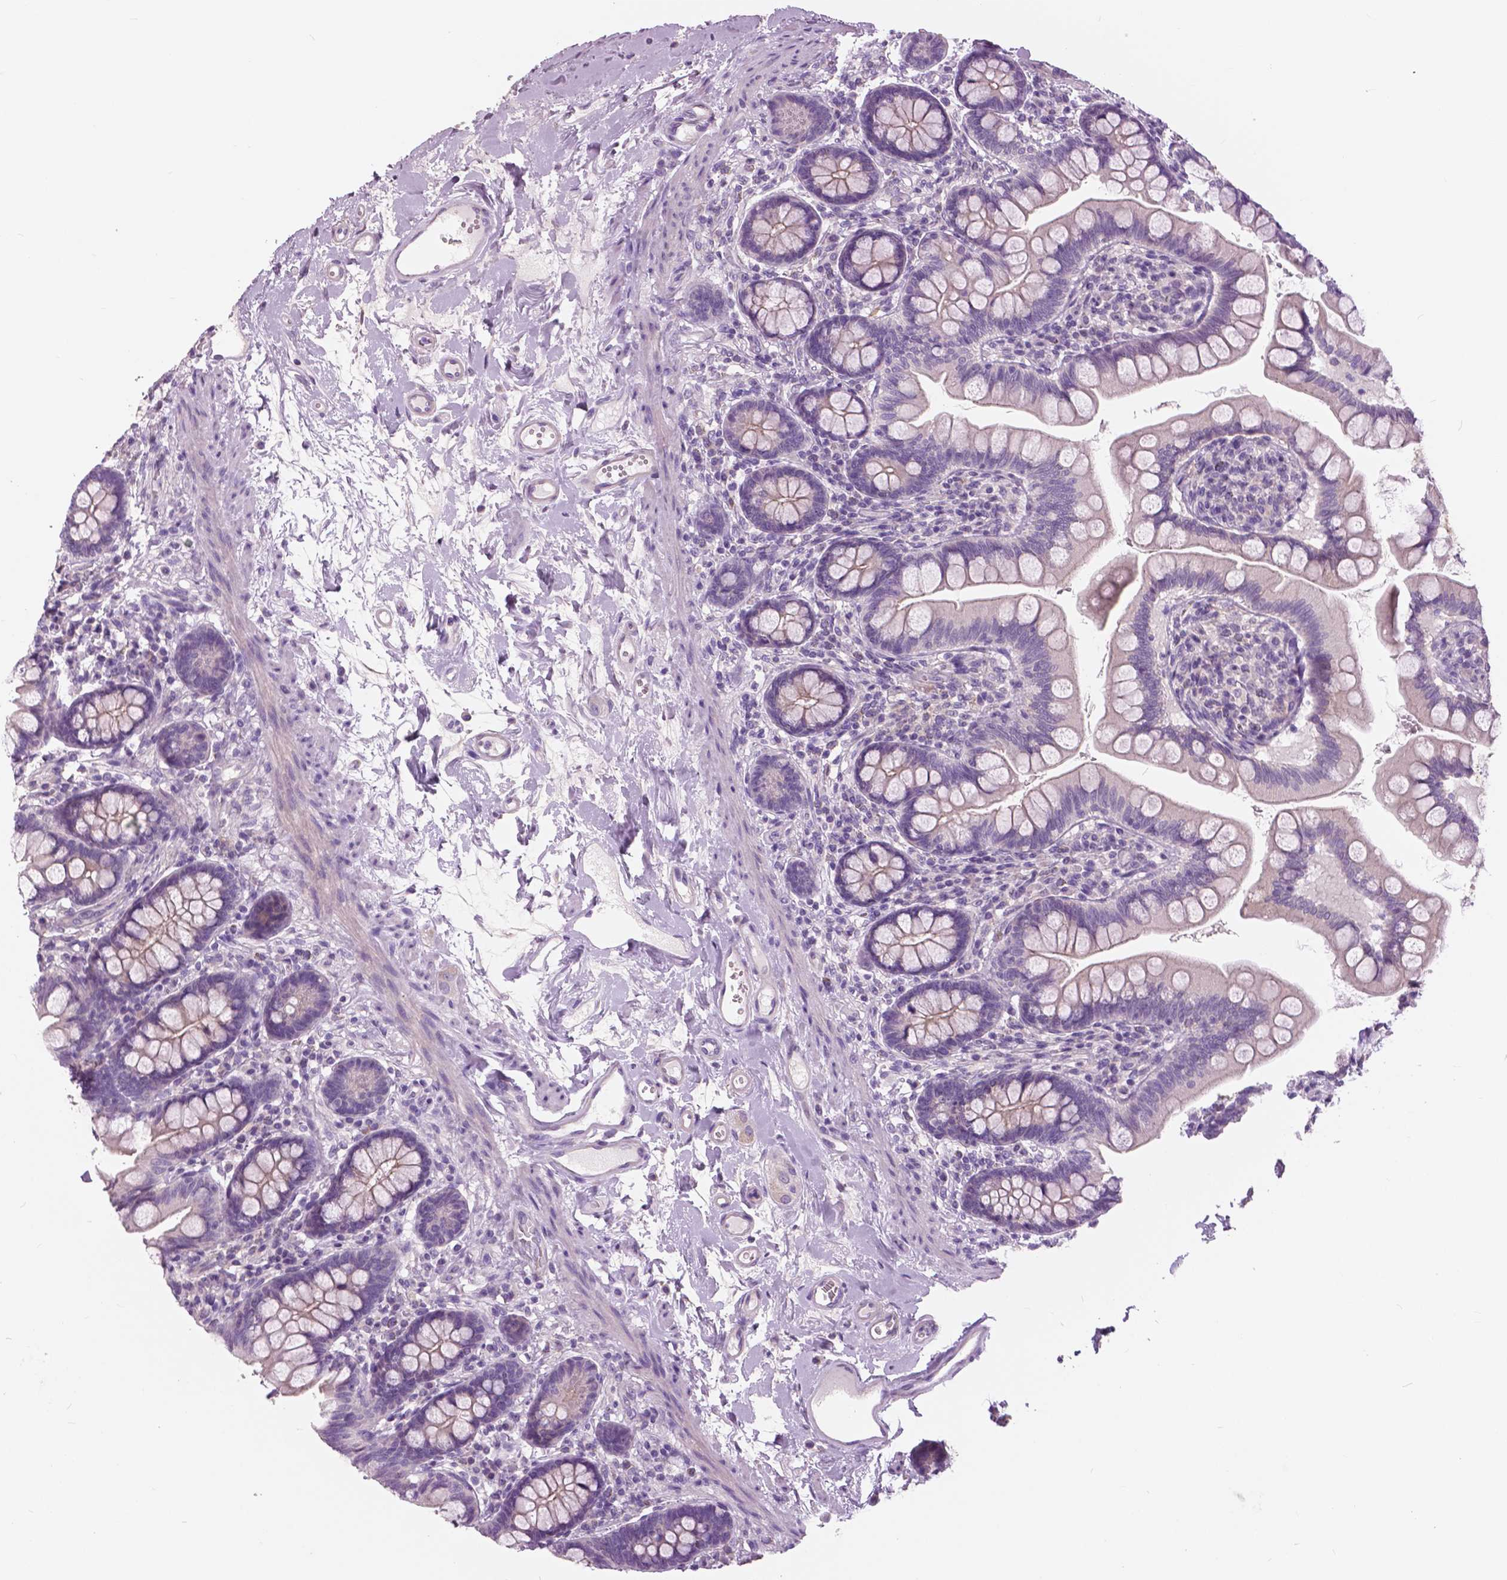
{"staining": {"intensity": "negative", "quantity": "none", "location": "none"}, "tissue": "small intestine", "cell_type": "Glandular cells", "image_type": "normal", "snomed": [{"axis": "morphology", "description": "Normal tissue, NOS"}, {"axis": "topography", "description": "Small intestine"}], "caption": "Immunohistochemical staining of benign human small intestine displays no significant staining in glandular cells.", "gene": "SERPINI1", "patient": {"sex": "female", "age": 56}}